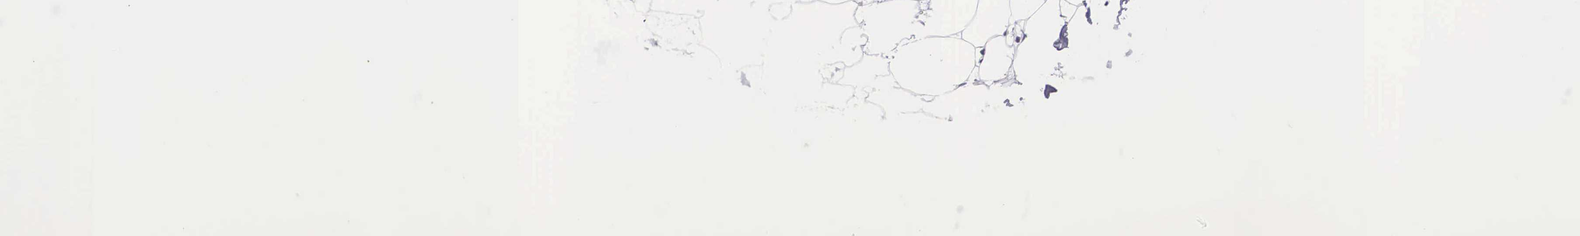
{"staining": {"intensity": "negative", "quantity": "none", "location": "none"}, "tissue": "adipose tissue", "cell_type": "Adipocytes", "image_type": "normal", "snomed": [{"axis": "morphology", "description": "Normal tissue, NOS"}, {"axis": "topography", "description": "Breast"}], "caption": "This is an immunohistochemistry micrograph of normal human adipose tissue. There is no expression in adipocytes.", "gene": "C22orf31", "patient": {"sex": "female", "age": 44}}